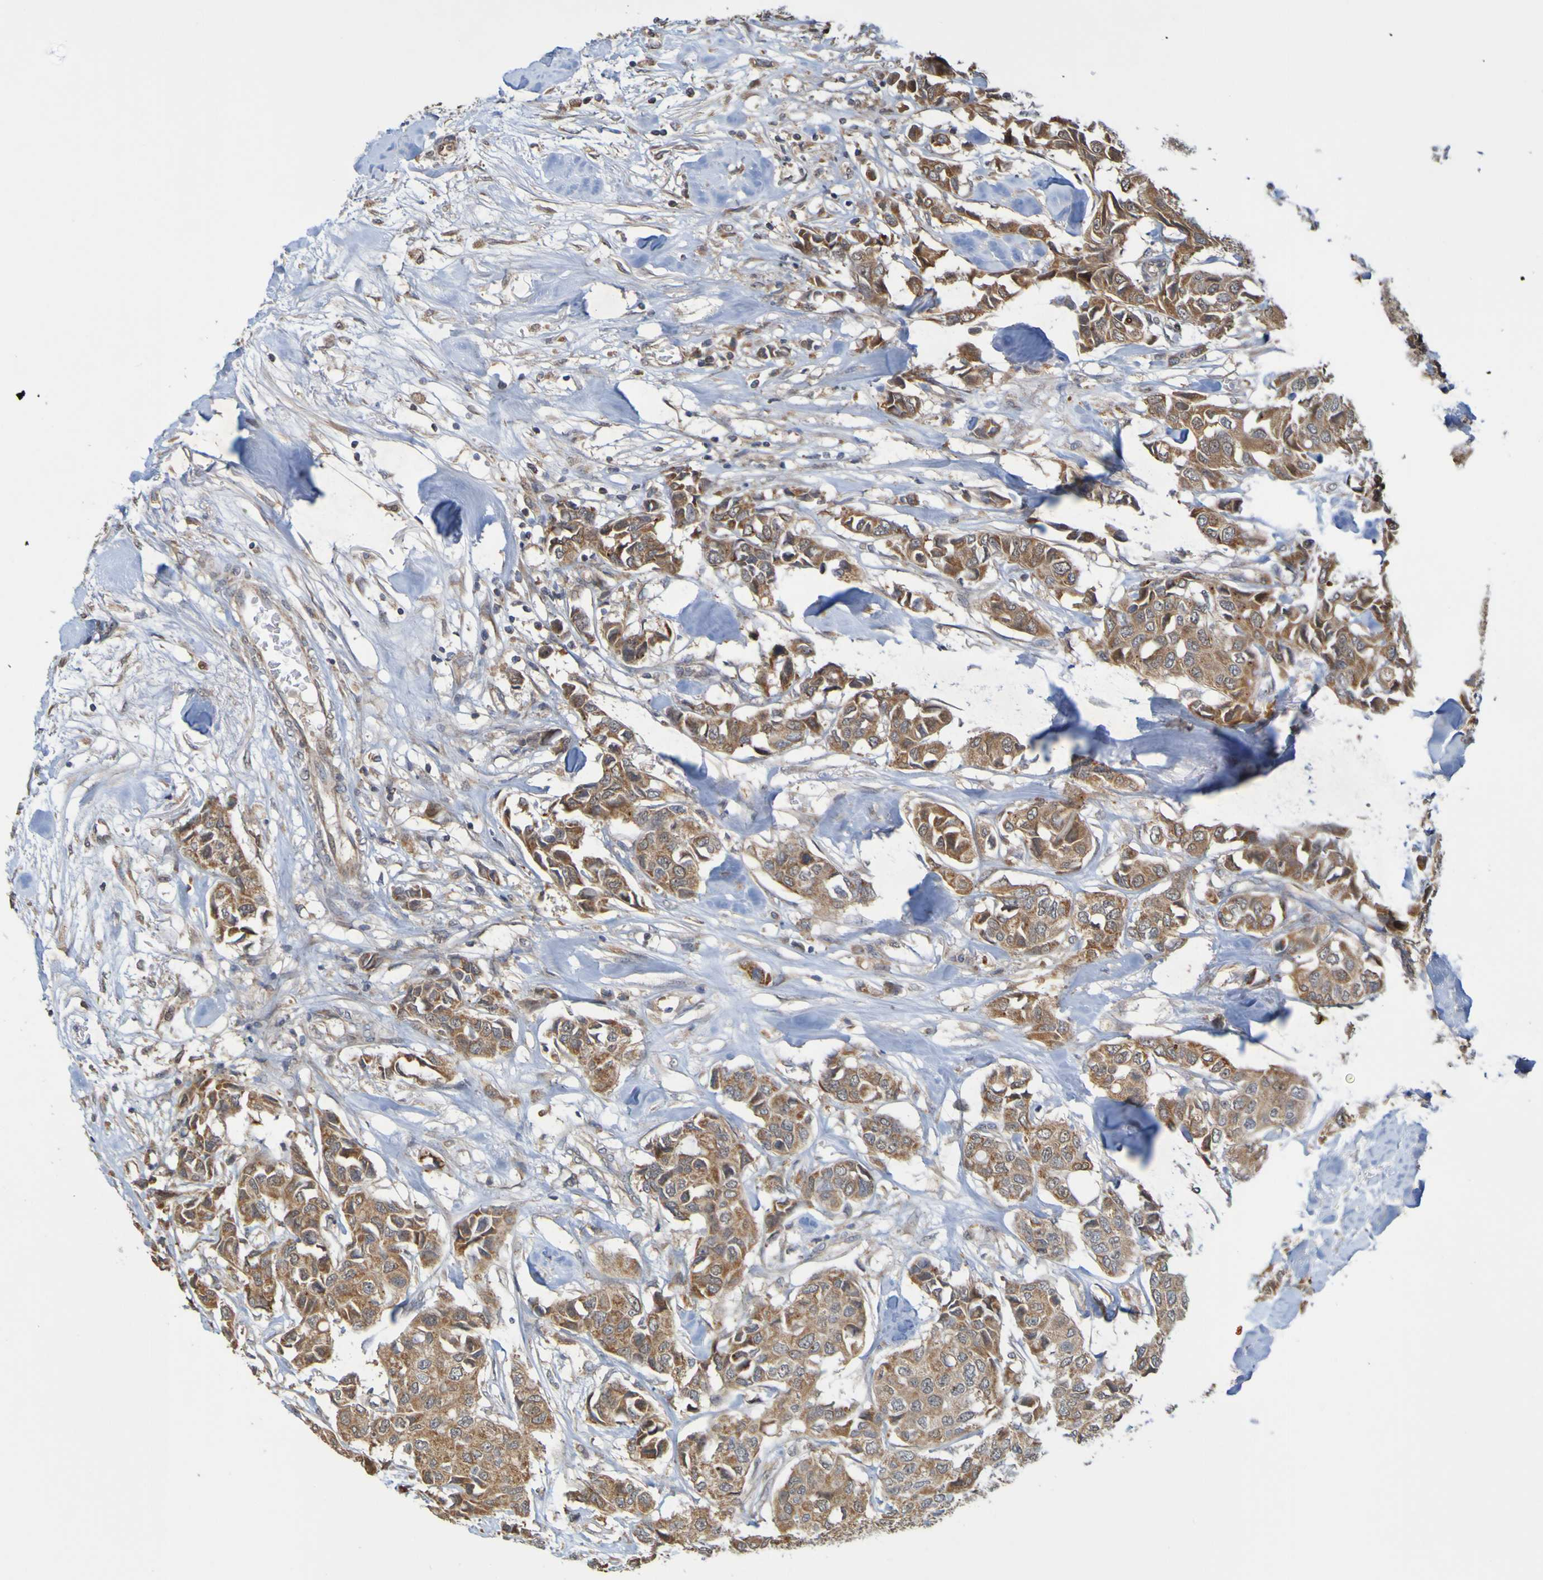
{"staining": {"intensity": "moderate", "quantity": ">75%", "location": "cytoplasmic/membranous"}, "tissue": "breast cancer", "cell_type": "Tumor cells", "image_type": "cancer", "snomed": [{"axis": "morphology", "description": "Duct carcinoma"}, {"axis": "topography", "description": "Breast"}], "caption": "Breast cancer stained with a brown dye shows moderate cytoplasmic/membranous positive staining in about >75% of tumor cells.", "gene": "TMBIM1", "patient": {"sex": "female", "age": 80}}